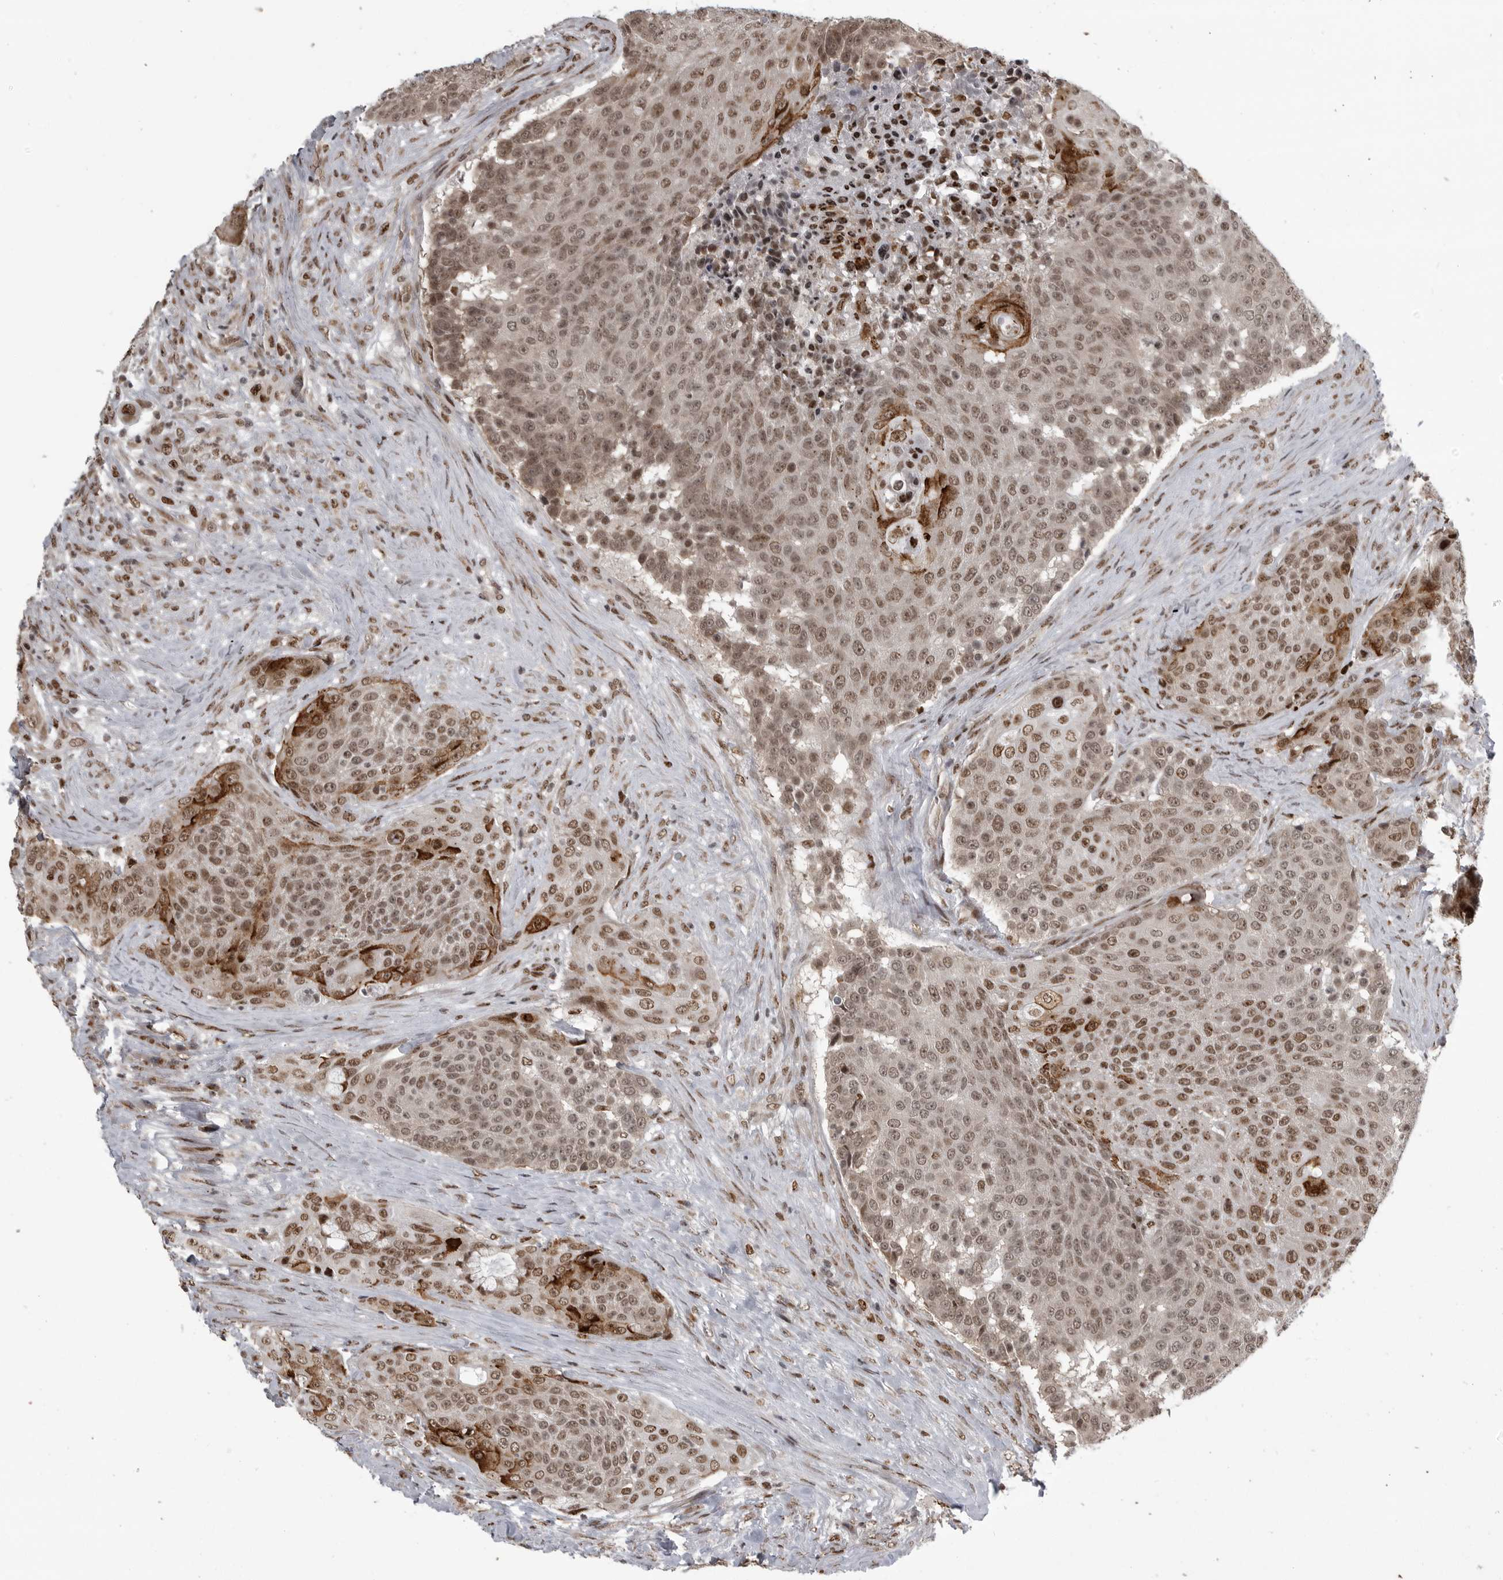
{"staining": {"intensity": "moderate", "quantity": ">75%", "location": "nuclear"}, "tissue": "urothelial cancer", "cell_type": "Tumor cells", "image_type": "cancer", "snomed": [{"axis": "morphology", "description": "Urothelial carcinoma, High grade"}, {"axis": "topography", "description": "Urinary bladder"}], "caption": "Protein analysis of urothelial cancer tissue demonstrates moderate nuclear expression in approximately >75% of tumor cells. (Stains: DAB (3,3'-diaminobenzidine) in brown, nuclei in blue, Microscopy: brightfield microscopy at high magnification).", "gene": "YAF2", "patient": {"sex": "female", "age": 63}}